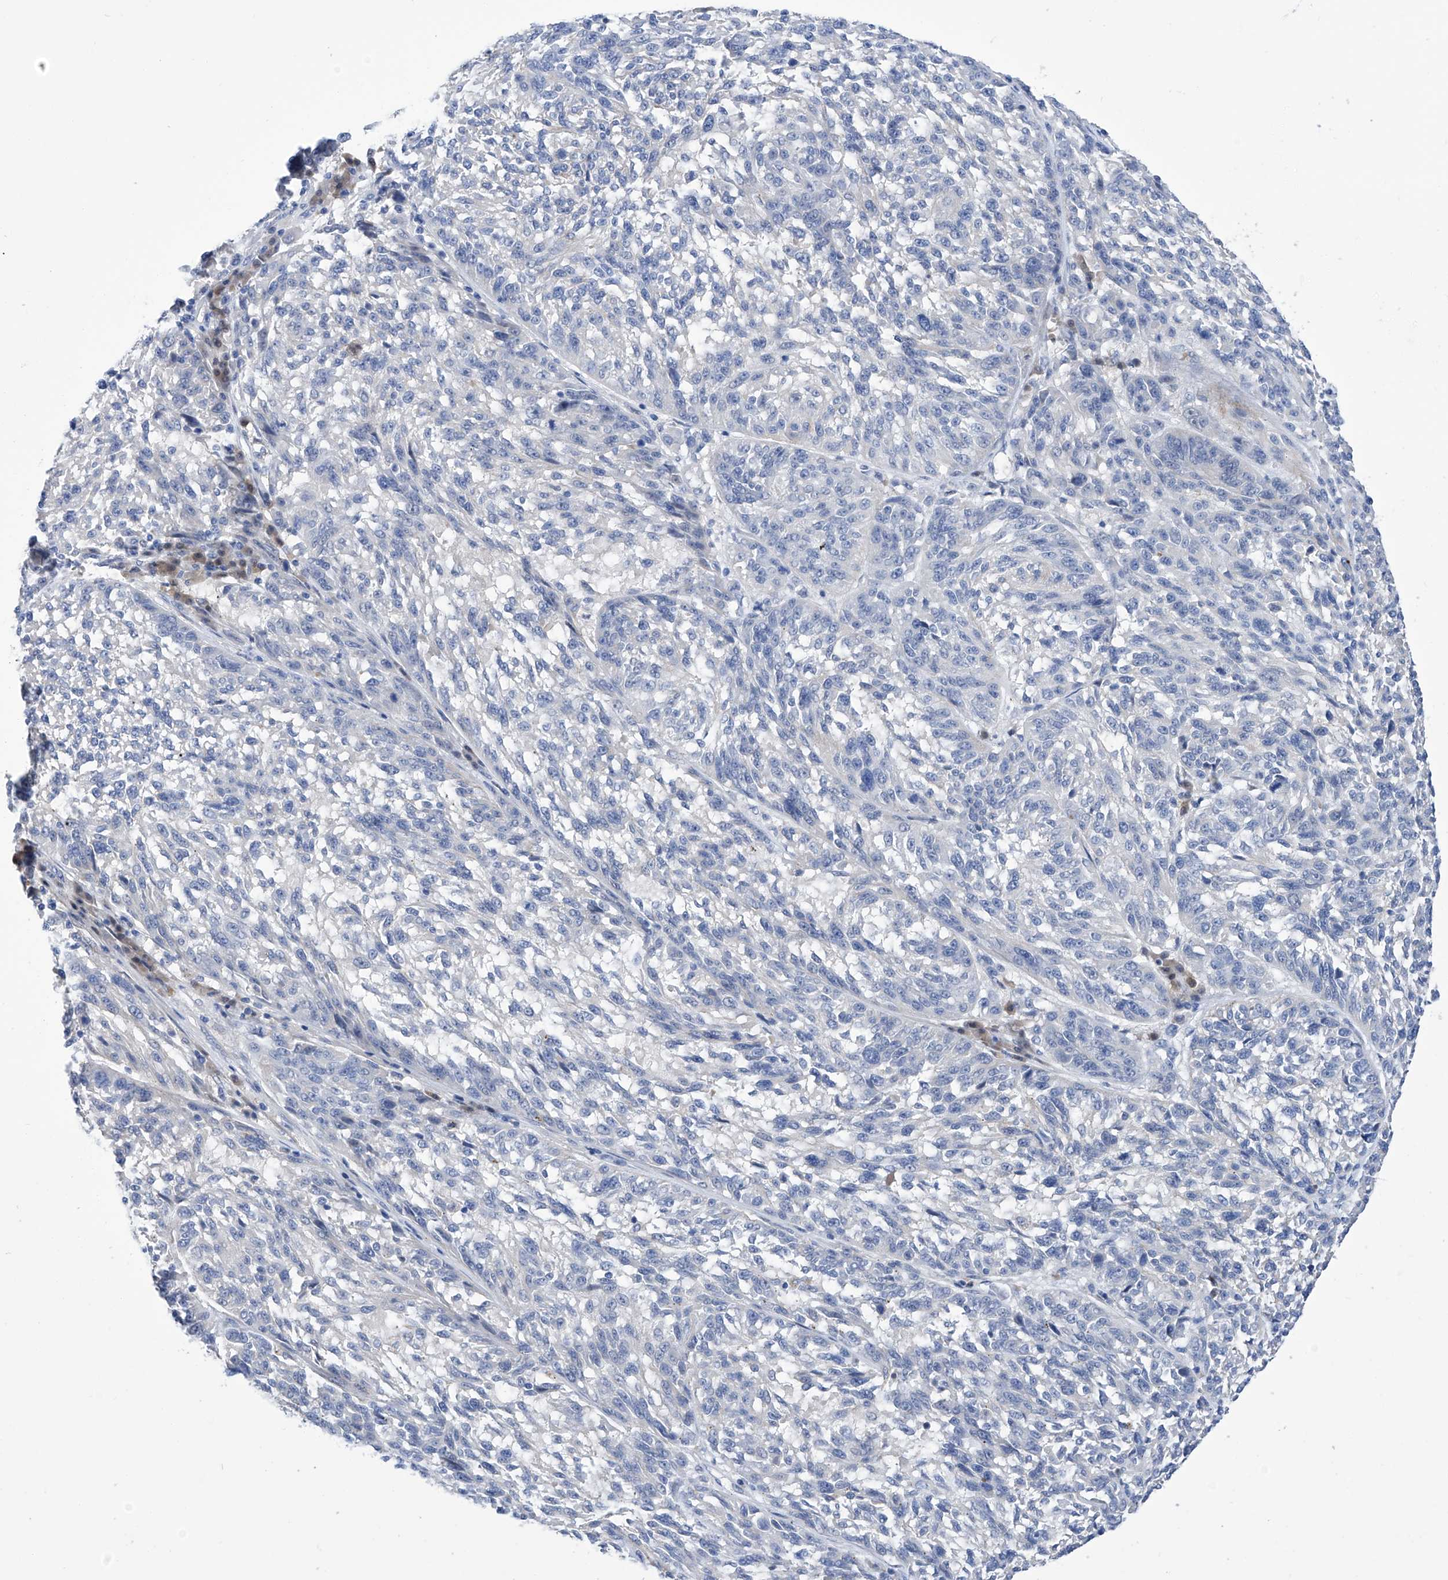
{"staining": {"intensity": "negative", "quantity": "none", "location": "none"}, "tissue": "melanoma", "cell_type": "Tumor cells", "image_type": "cancer", "snomed": [{"axis": "morphology", "description": "Malignant melanoma, NOS"}, {"axis": "topography", "description": "Skin"}], "caption": "Tumor cells show no significant protein positivity in melanoma.", "gene": "PGM3", "patient": {"sex": "male", "age": 53}}